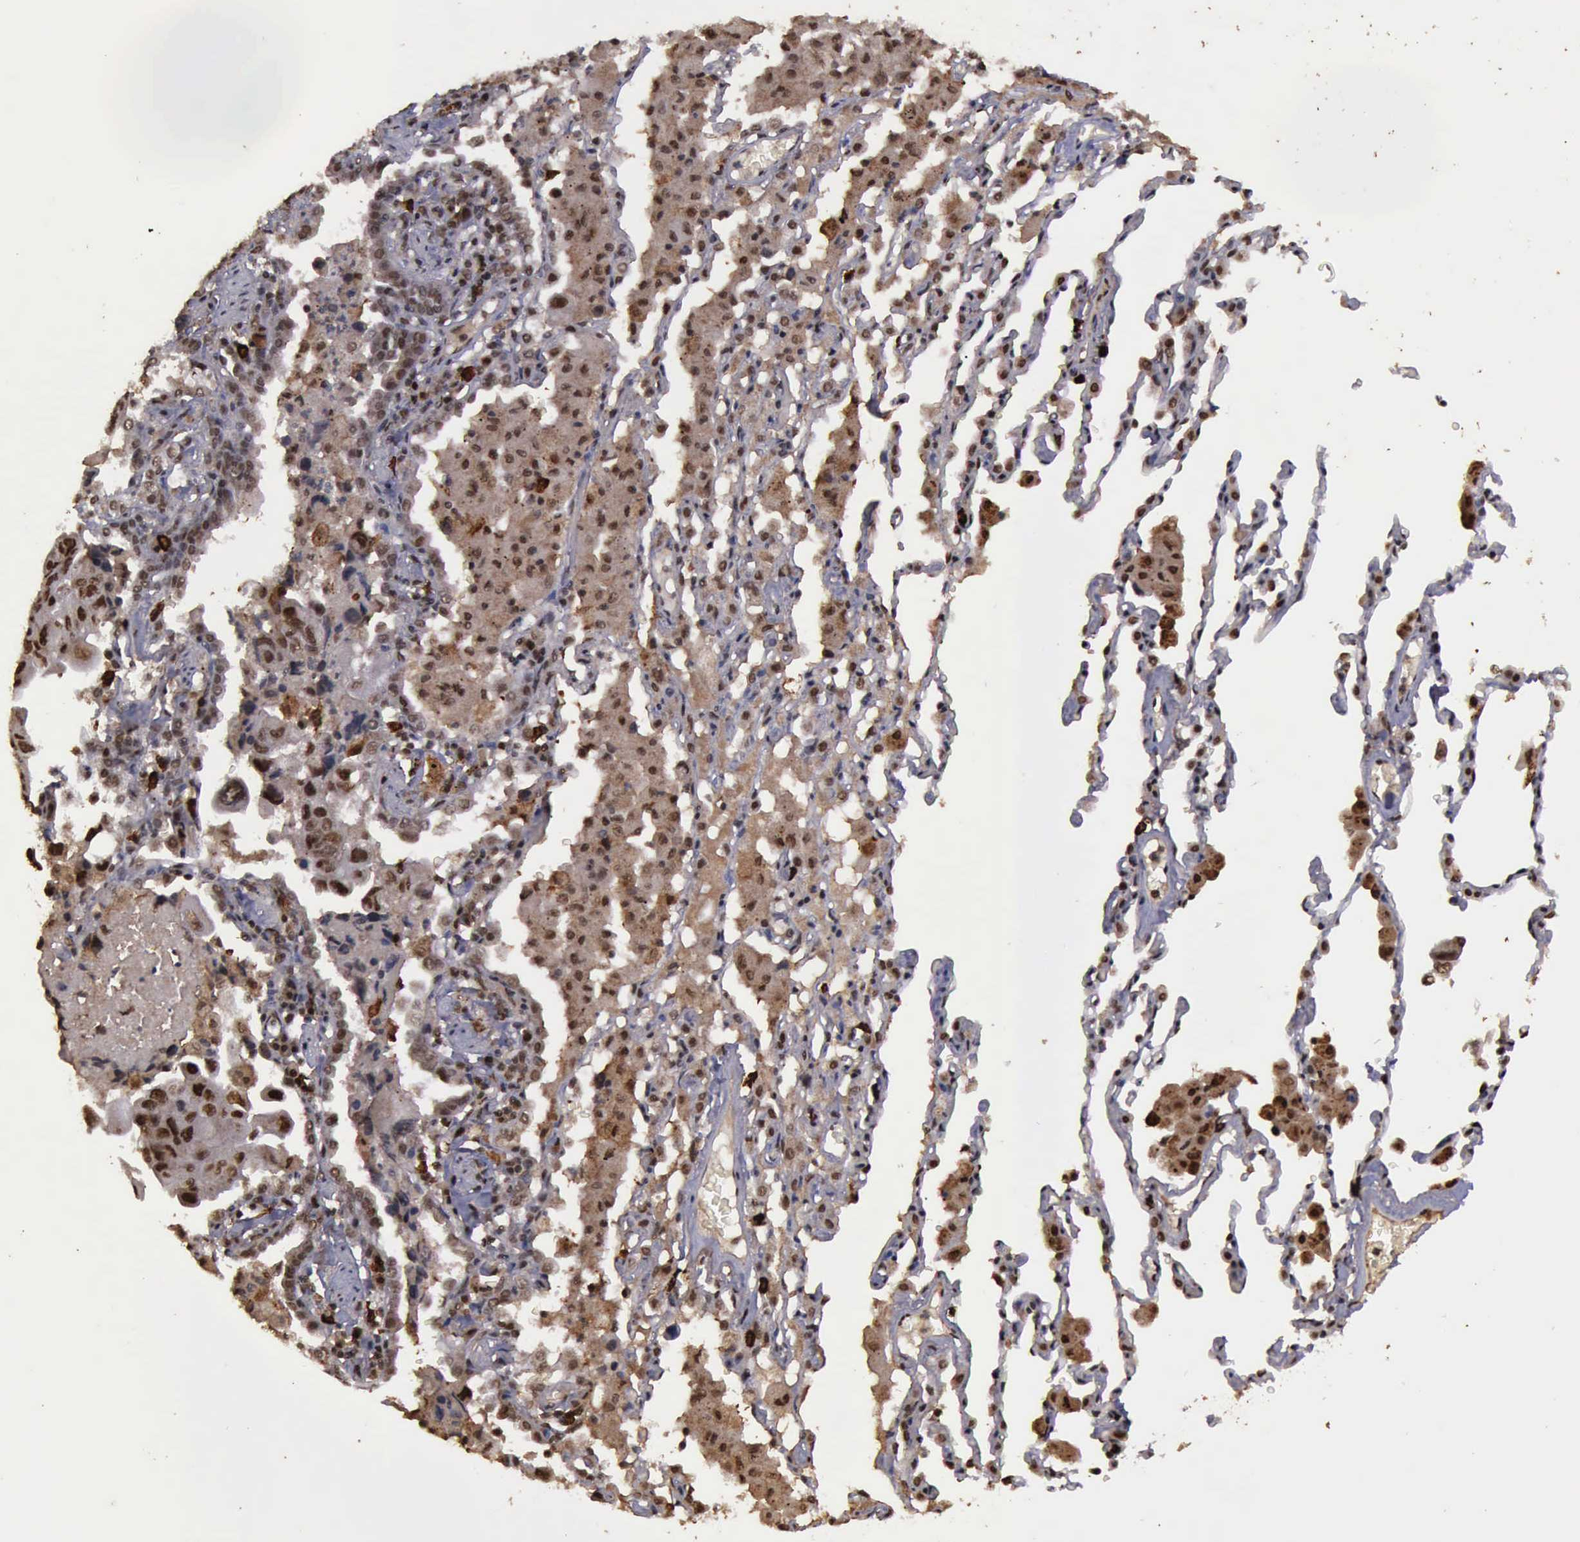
{"staining": {"intensity": "moderate", "quantity": ">75%", "location": "nuclear"}, "tissue": "lung cancer", "cell_type": "Tumor cells", "image_type": "cancer", "snomed": [{"axis": "morphology", "description": "Adenocarcinoma, NOS"}, {"axis": "topography", "description": "Lung"}], "caption": "Moderate nuclear positivity for a protein is appreciated in approximately >75% of tumor cells of lung cancer (adenocarcinoma) using immunohistochemistry (IHC).", "gene": "TRMT2A", "patient": {"sex": "male", "age": 64}}